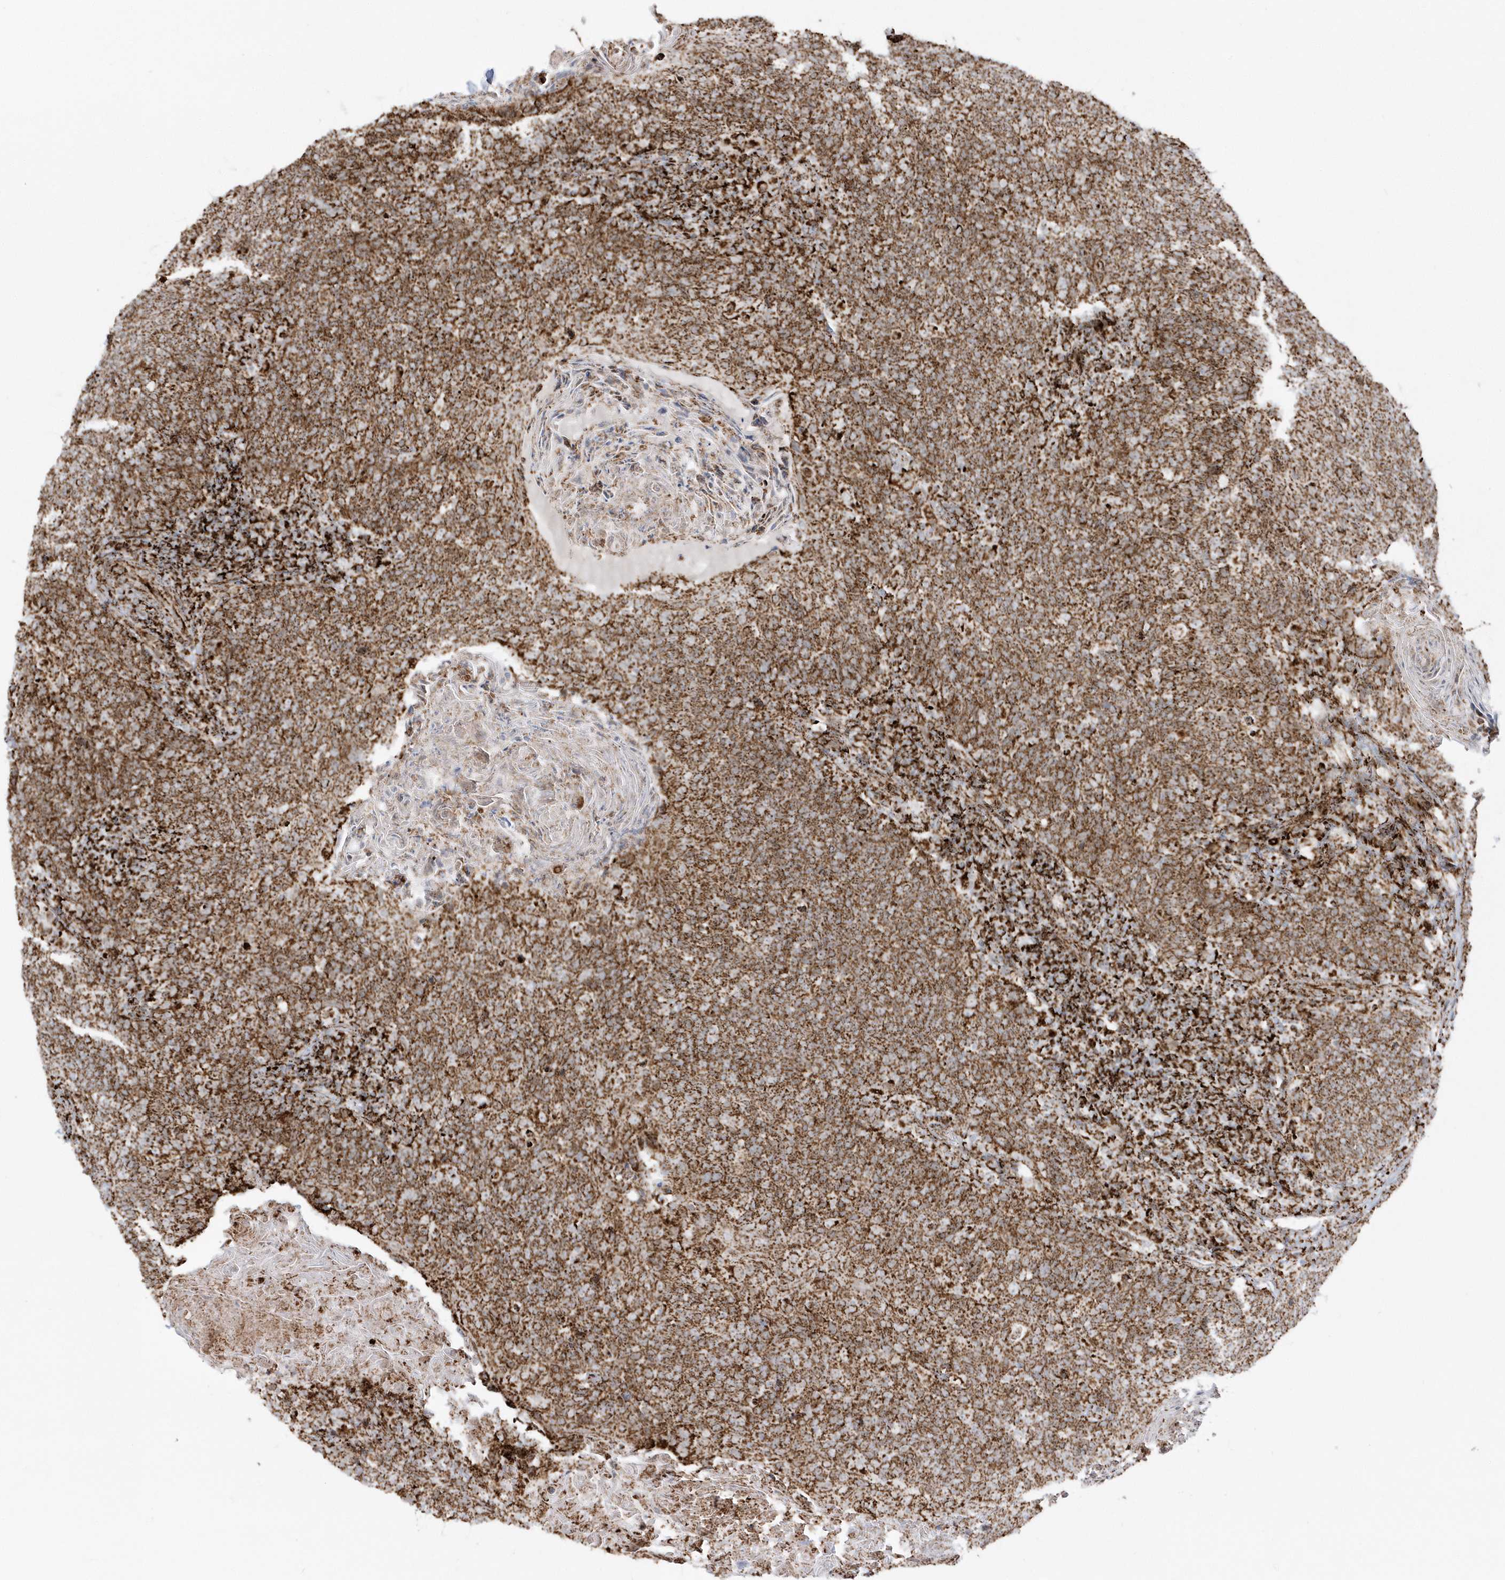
{"staining": {"intensity": "strong", "quantity": ">75%", "location": "cytoplasmic/membranous"}, "tissue": "head and neck cancer", "cell_type": "Tumor cells", "image_type": "cancer", "snomed": [{"axis": "morphology", "description": "Squamous cell carcinoma, NOS"}, {"axis": "morphology", "description": "Squamous cell carcinoma, metastatic, NOS"}, {"axis": "topography", "description": "Lymph node"}, {"axis": "topography", "description": "Head-Neck"}], "caption": "Strong cytoplasmic/membranous staining for a protein is identified in approximately >75% of tumor cells of head and neck metastatic squamous cell carcinoma using immunohistochemistry (IHC).", "gene": "CRY2", "patient": {"sex": "male", "age": 62}}